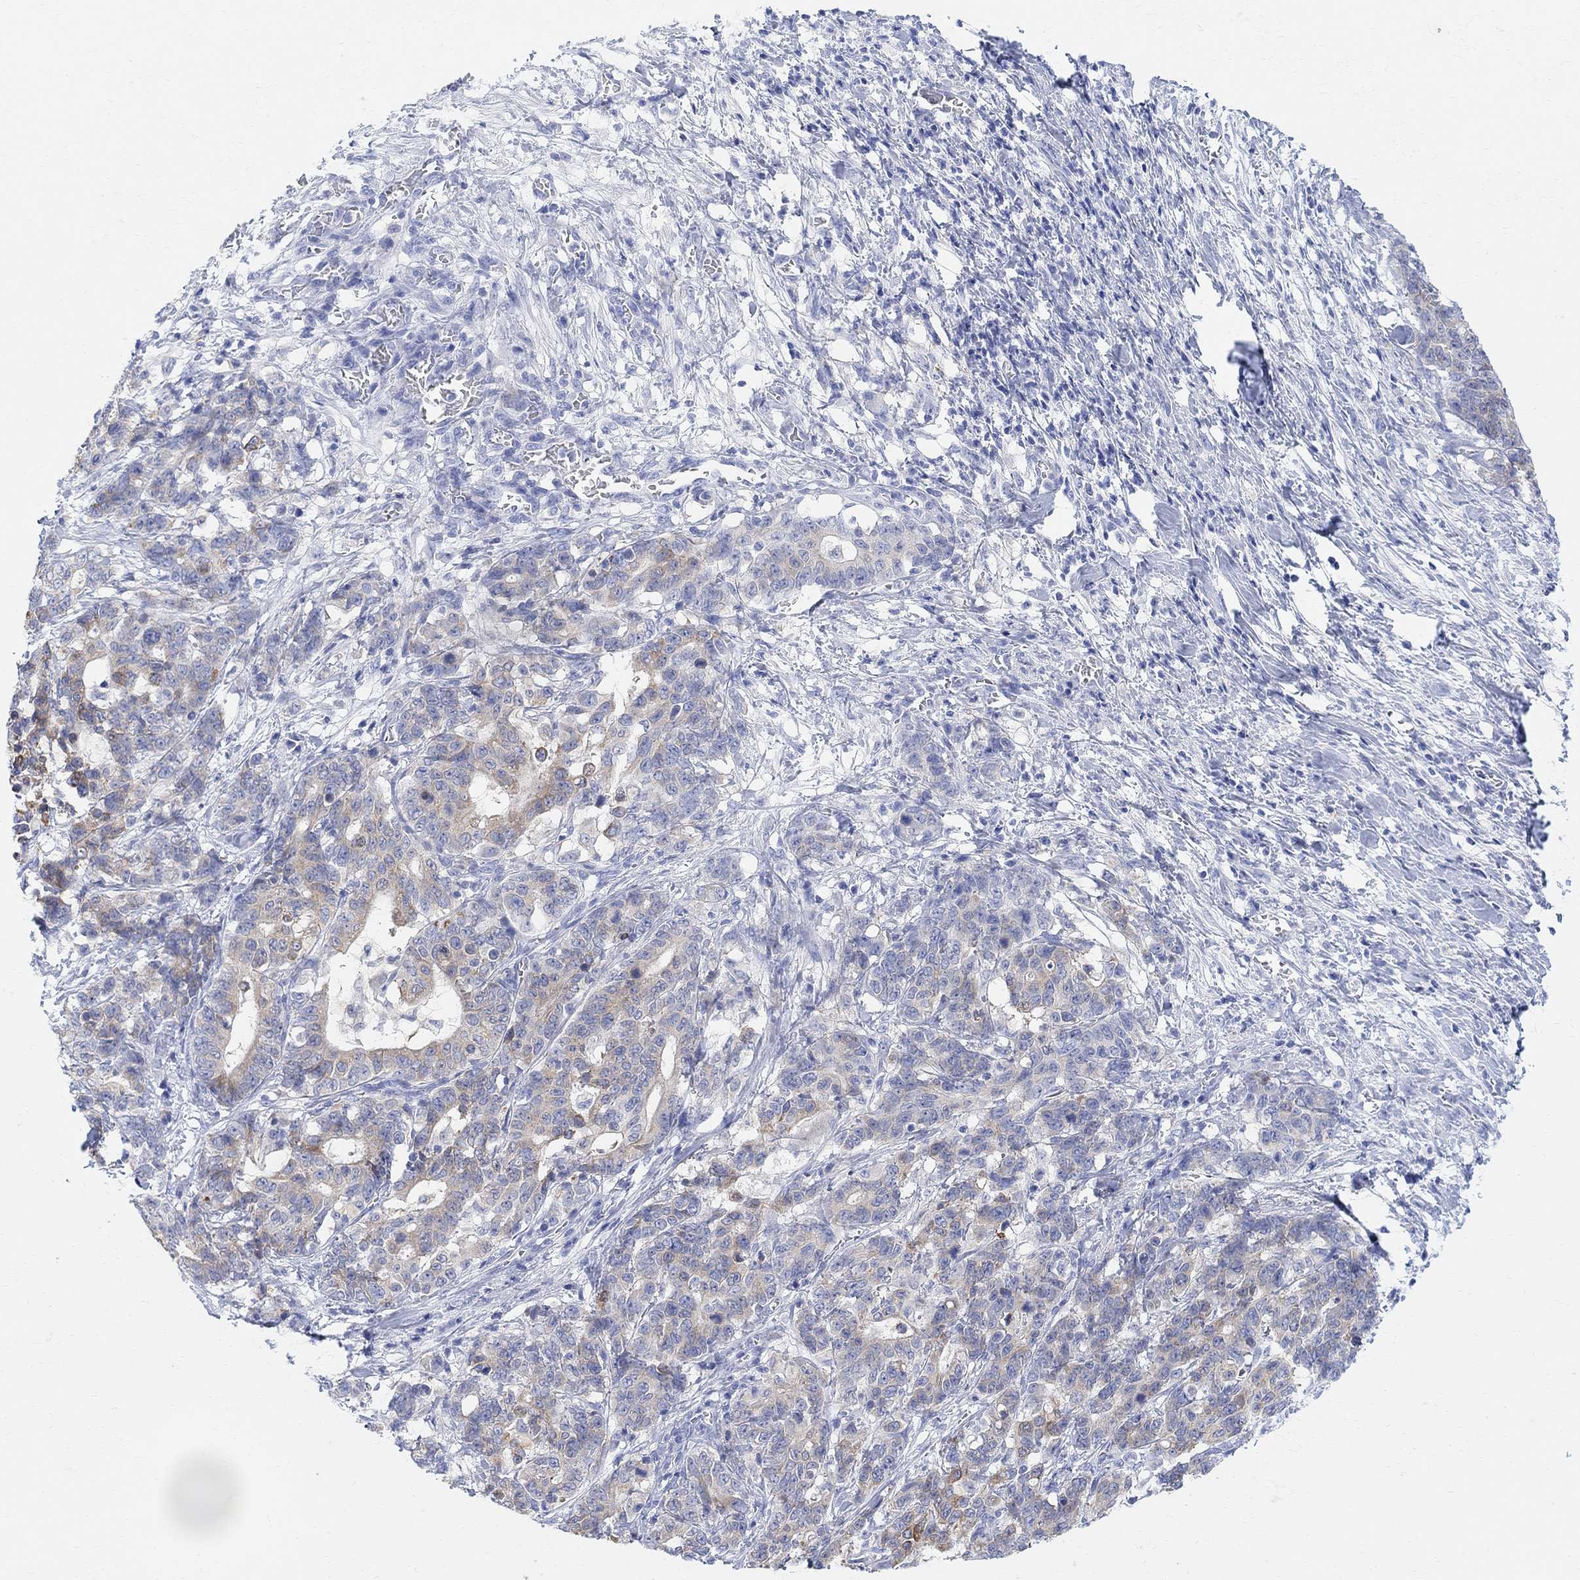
{"staining": {"intensity": "moderate", "quantity": "25%-75%", "location": "cytoplasmic/membranous"}, "tissue": "stomach cancer", "cell_type": "Tumor cells", "image_type": "cancer", "snomed": [{"axis": "morphology", "description": "Normal tissue, NOS"}, {"axis": "morphology", "description": "Adenocarcinoma, NOS"}, {"axis": "topography", "description": "Stomach"}], "caption": "Moderate cytoplasmic/membranous protein staining is seen in approximately 25%-75% of tumor cells in stomach cancer (adenocarcinoma).", "gene": "RETNLB", "patient": {"sex": "female", "age": 64}}